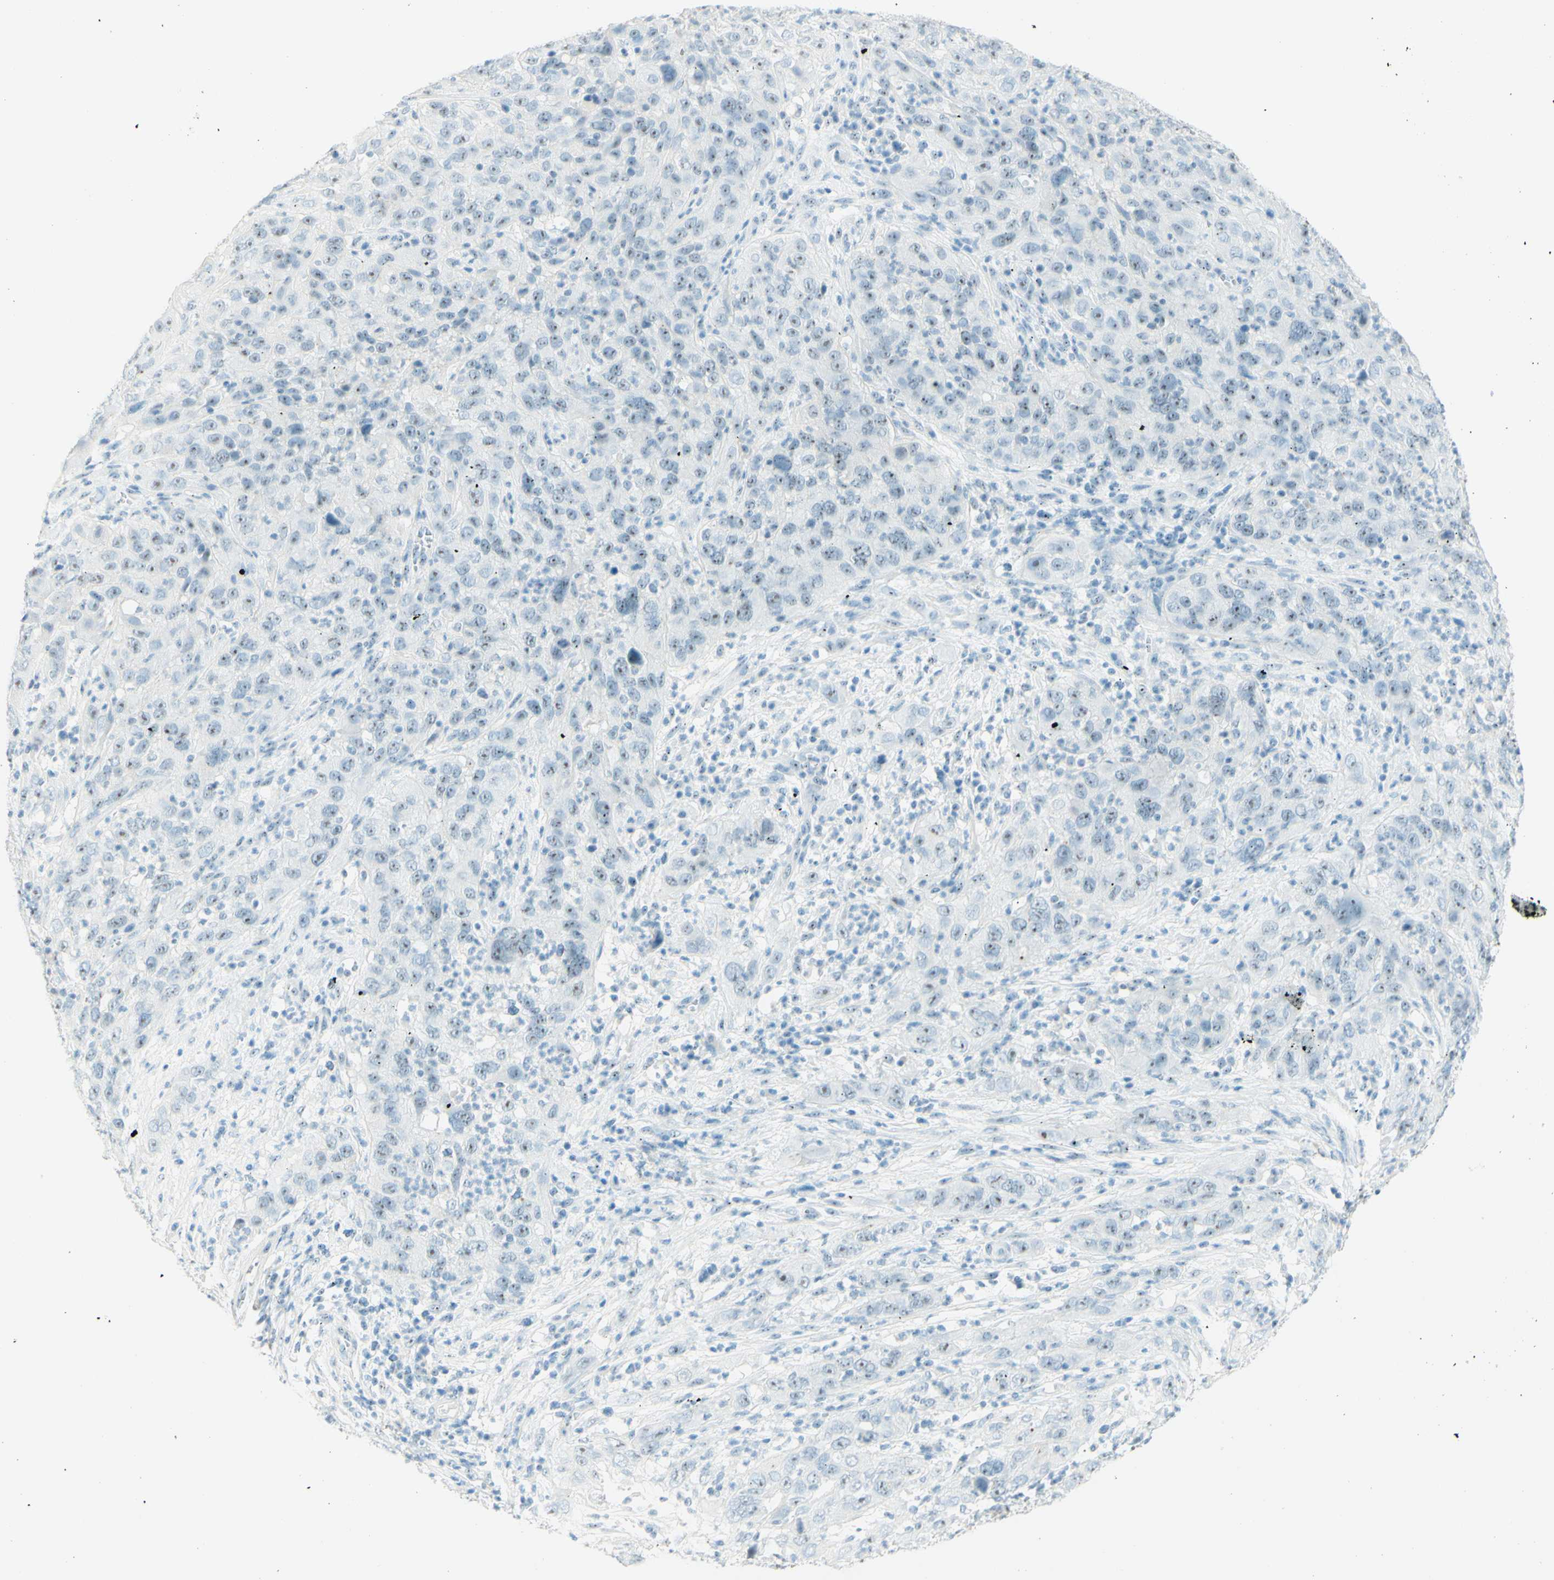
{"staining": {"intensity": "weak", "quantity": "25%-75%", "location": "nuclear"}, "tissue": "cervical cancer", "cell_type": "Tumor cells", "image_type": "cancer", "snomed": [{"axis": "morphology", "description": "Squamous cell carcinoma, NOS"}, {"axis": "topography", "description": "Cervix"}], "caption": "Immunohistochemistry (IHC) of human cervical squamous cell carcinoma reveals low levels of weak nuclear positivity in about 25%-75% of tumor cells.", "gene": "FMR1NB", "patient": {"sex": "female", "age": 32}}